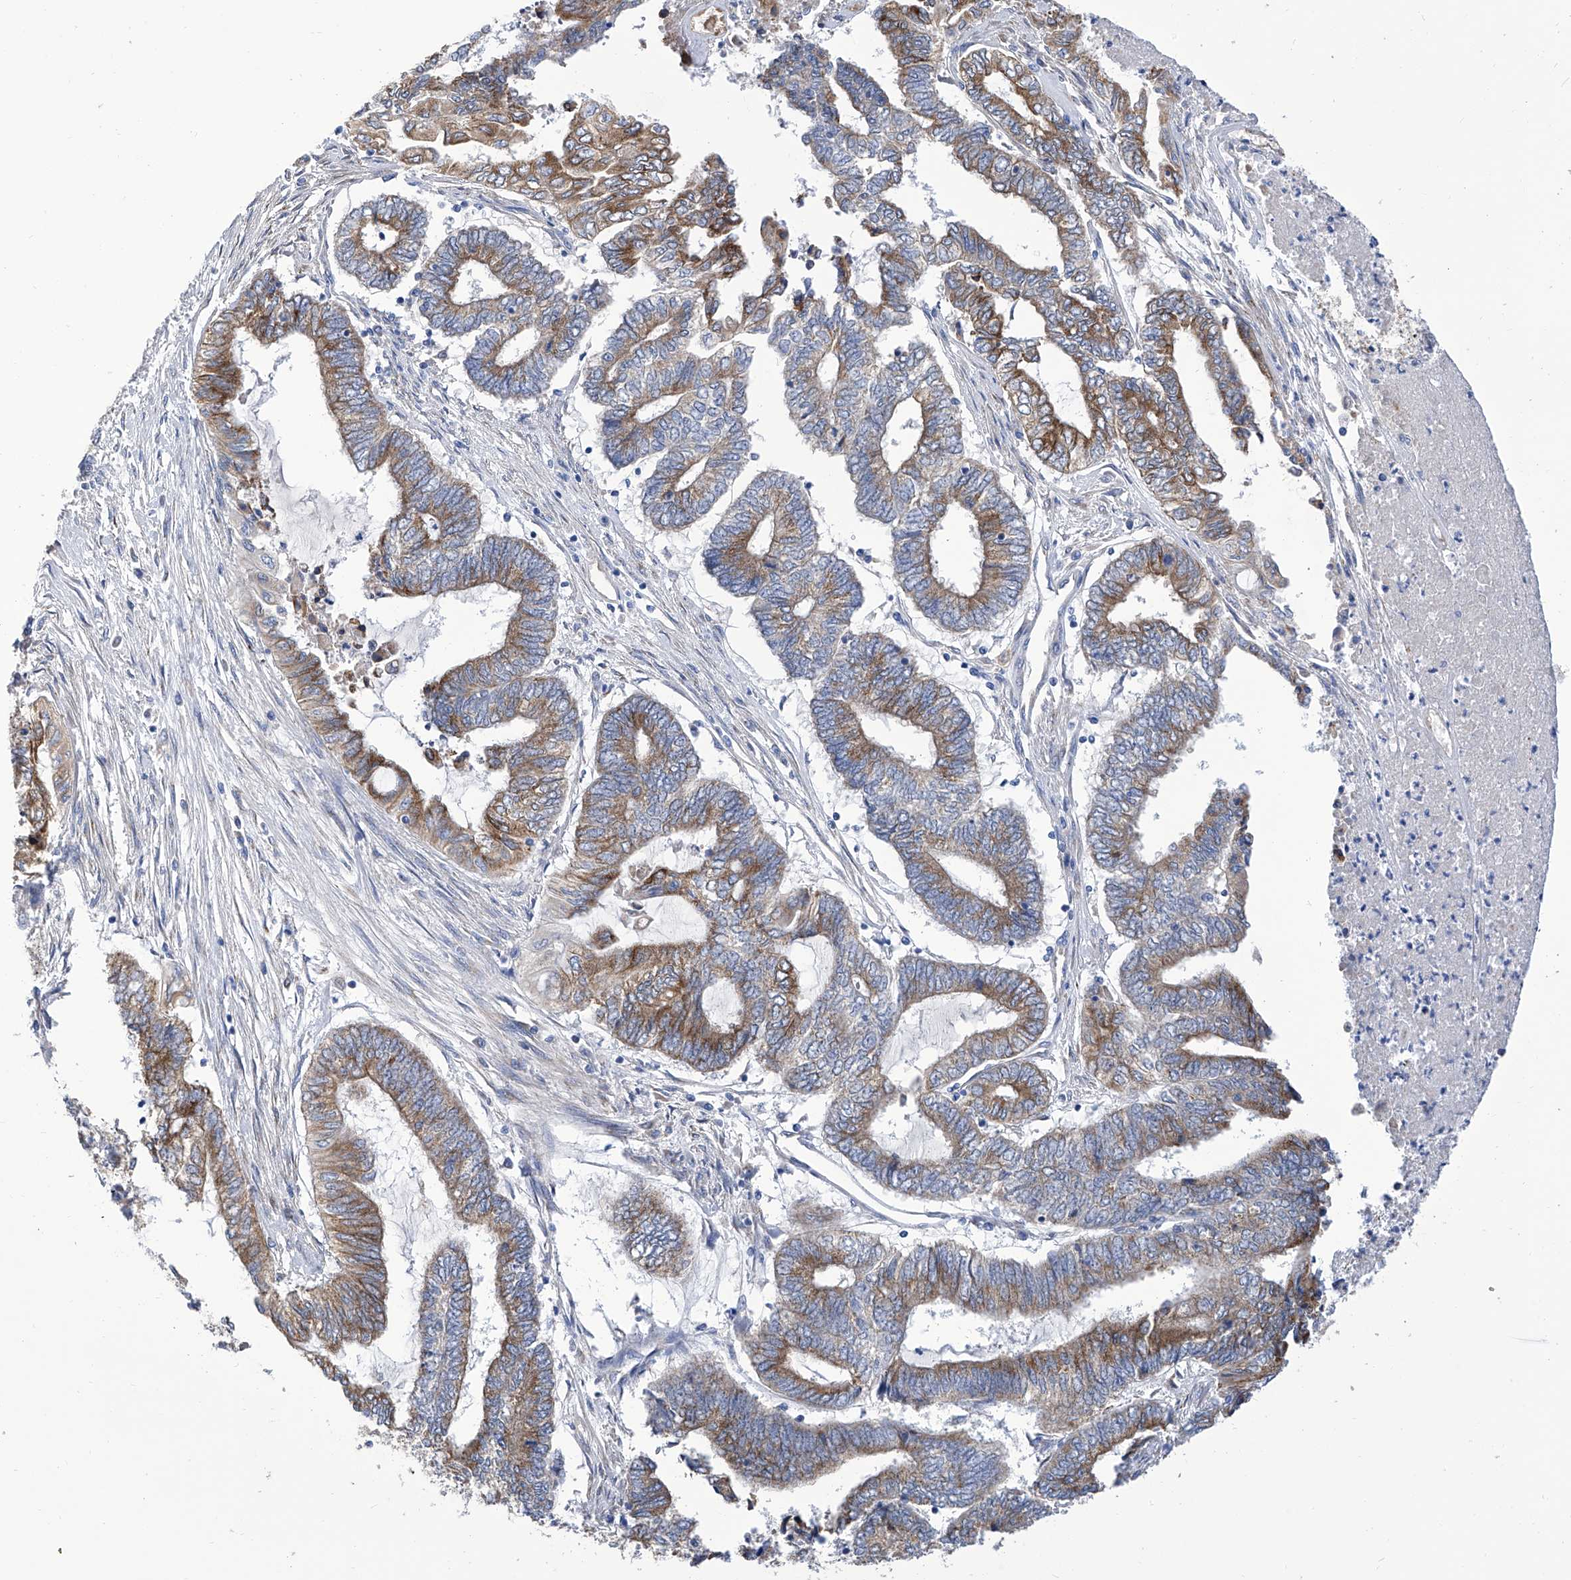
{"staining": {"intensity": "moderate", "quantity": ">75%", "location": "cytoplasmic/membranous"}, "tissue": "endometrial cancer", "cell_type": "Tumor cells", "image_type": "cancer", "snomed": [{"axis": "morphology", "description": "Adenocarcinoma, NOS"}, {"axis": "topography", "description": "Uterus"}, {"axis": "topography", "description": "Endometrium"}], "caption": "An immunohistochemistry (IHC) image of neoplastic tissue is shown. Protein staining in brown highlights moderate cytoplasmic/membranous positivity in endometrial cancer (adenocarcinoma) within tumor cells.", "gene": "TJAP1", "patient": {"sex": "female", "age": 70}}